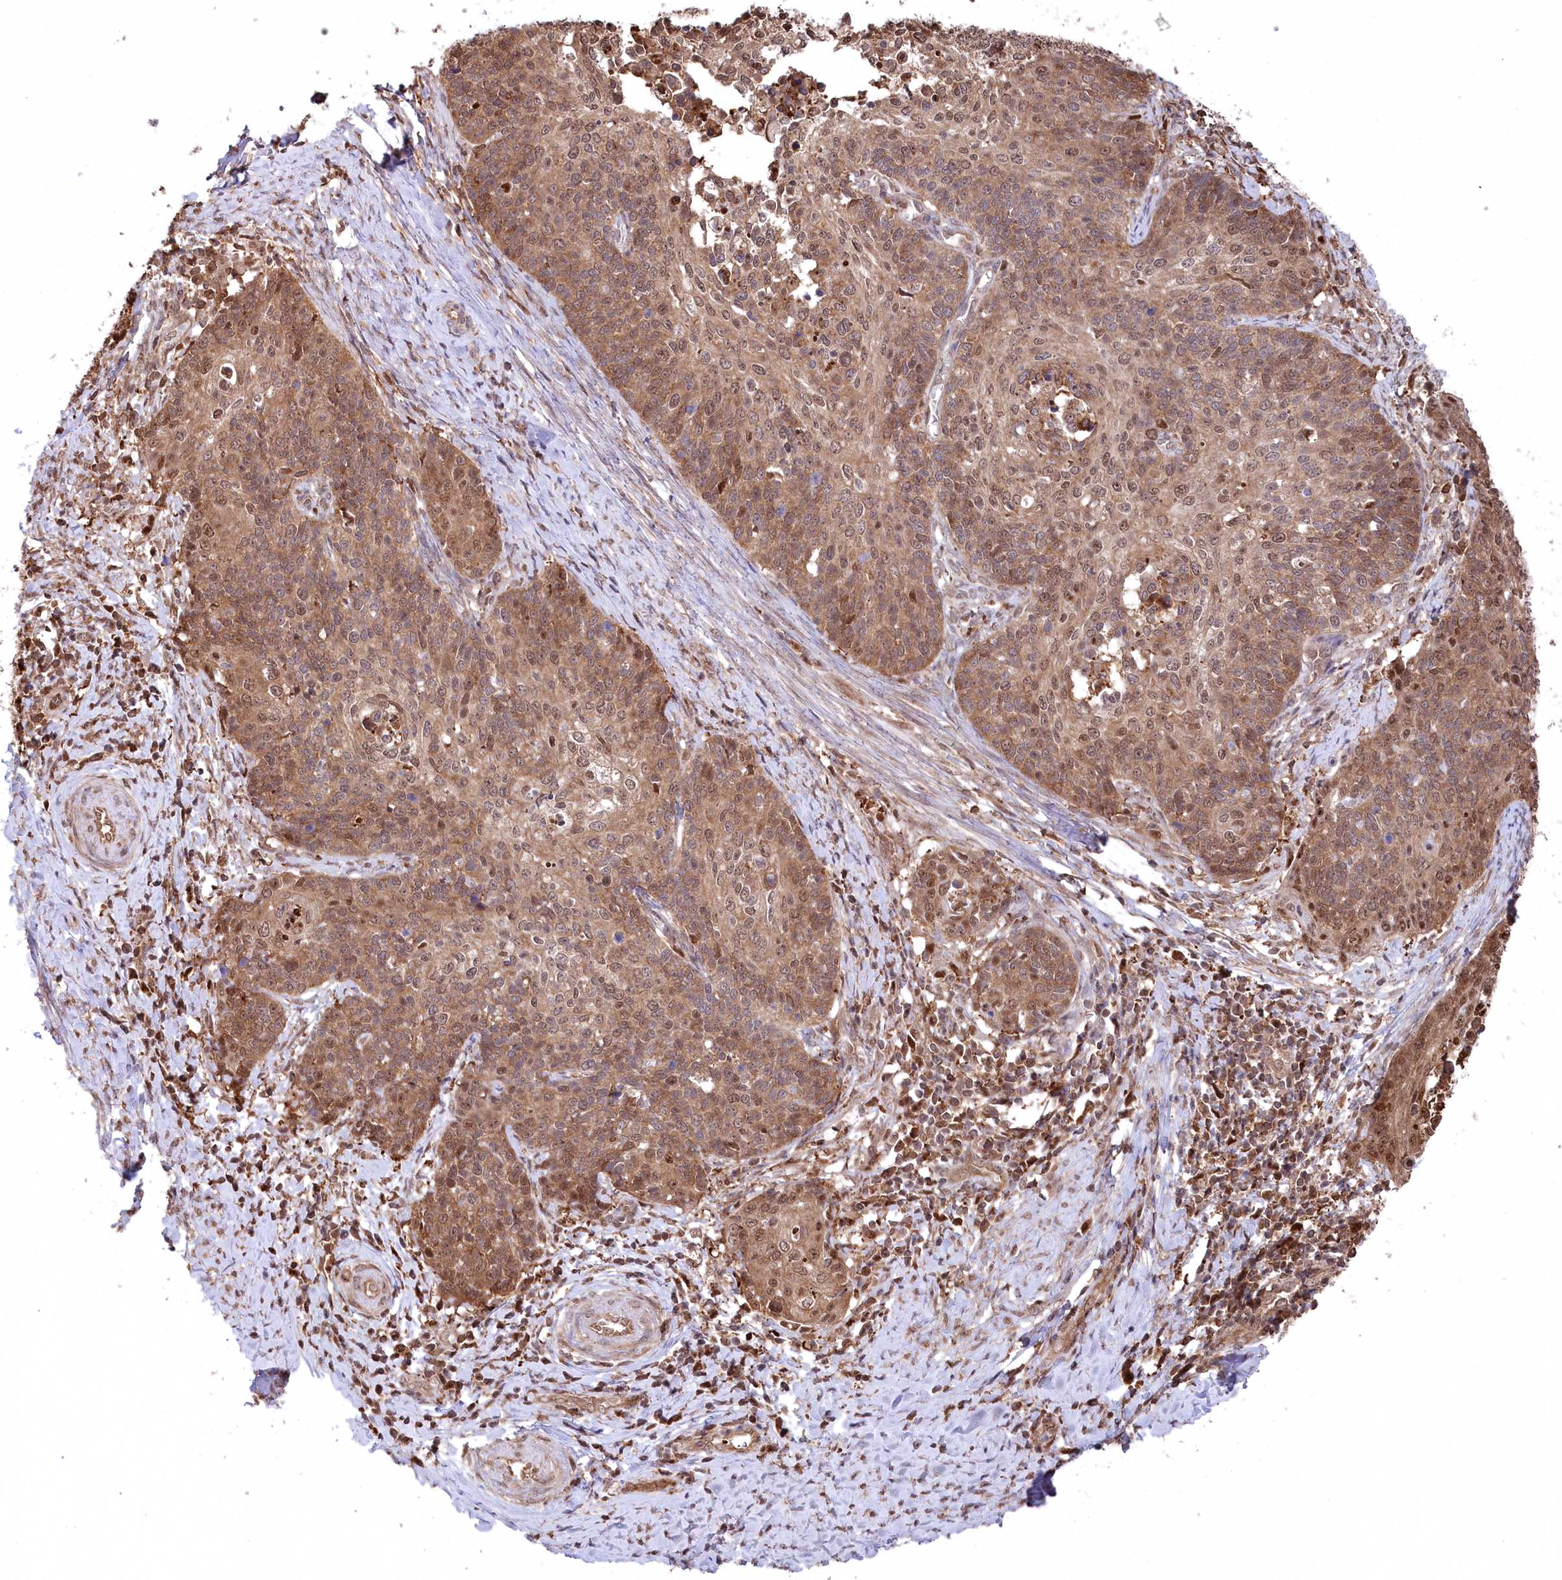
{"staining": {"intensity": "moderate", "quantity": ">75%", "location": "cytoplasmic/membranous,nuclear"}, "tissue": "cervical cancer", "cell_type": "Tumor cells", "image_type": "cancer", "snomed": [{"axis": "morphology", "description": "Squamous cell carcinoma, NOS"}, {"axis": "topography", "description": "Cervix"}], "caption": "Approximately >75% of tumor cells in cervical cancer show moderate cytoplasmic/membranous and nuclear protein staining as visualized by brown immunohistochemical staining.", "gene": "PSMA1", "patient": {"sex": "female", "age": 39}}